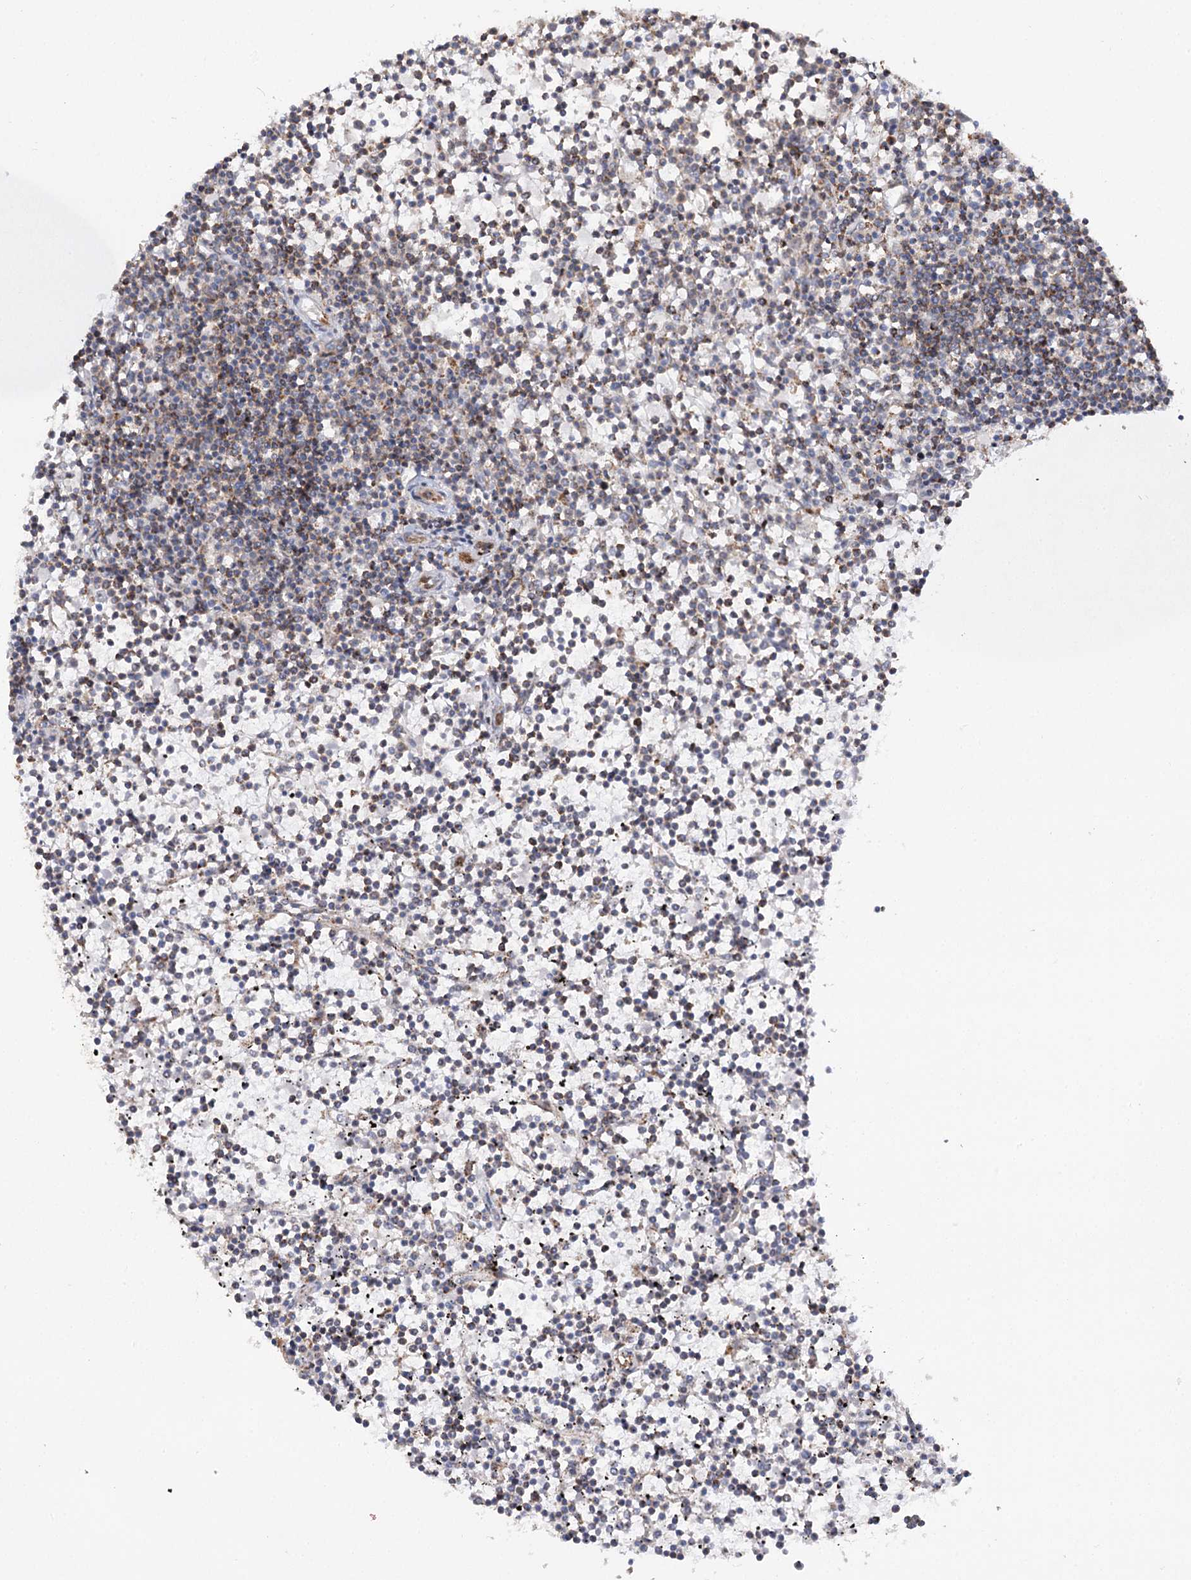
{"staining": {"intensity": "weak", "quantity": "<25%", "location": "cytoplasmic/membranous"}, "tissue": "lymphoma", "cell_type": "Tumor cells", "image_type": "cancer", "snomed": [{"axis": "morphology", "description": "Malignant lymphoma, non-Hodgkin's type, Low grade"}, {"axis": "topography", "description": "Spleen"}], "caption": "High magnification brightfield microscopy of lymphoma stained with DAB (3,3'-diaminobenzidine) (brown) and counterstained with hematoxylin (blue): tumor cells show no significant expression.", "gene": "CBR4", "patient": {"sex": "female", "age": 19}}